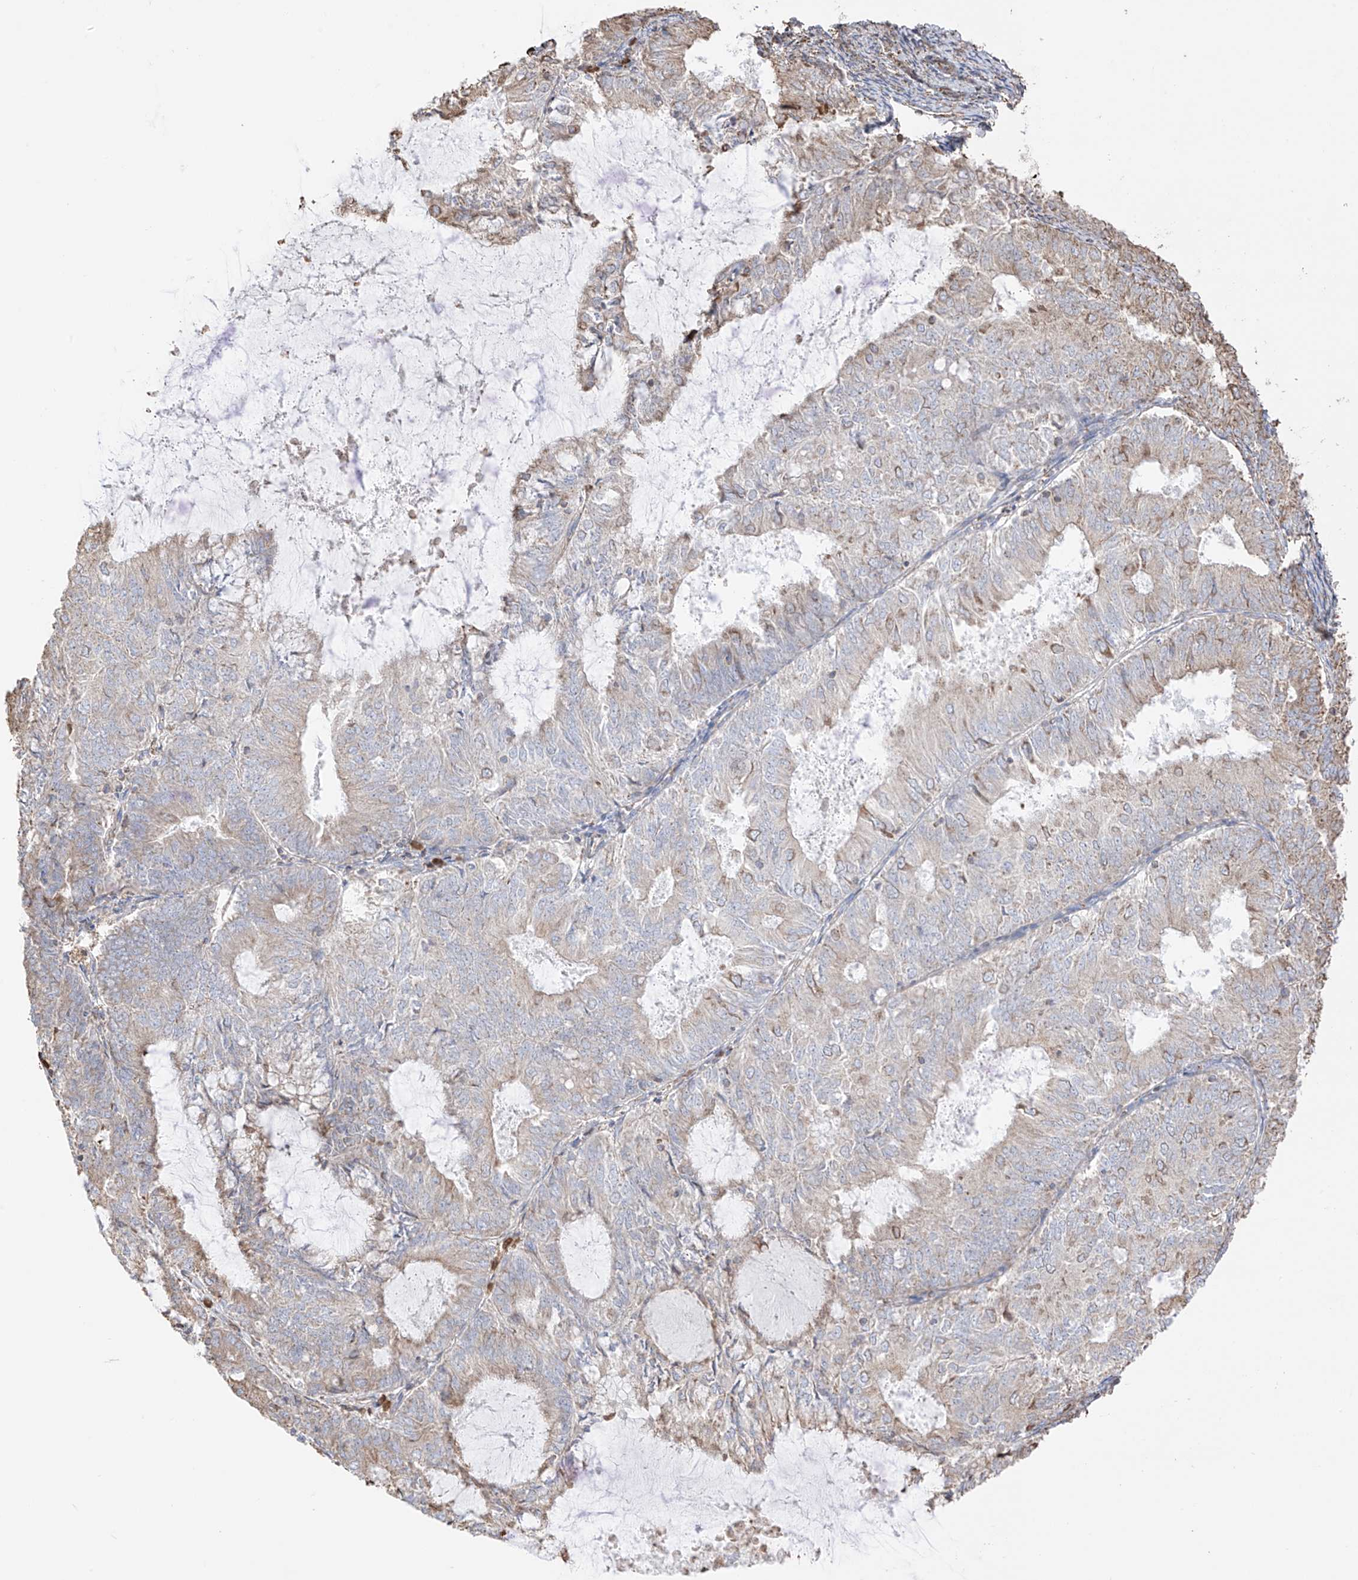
{"staining": {"intensity": "moderate", "quantity": "25%-75%", "location": "cytoplasmic/membranous"}, "tissue": "endometrial cancer", "cell_type": "Tumor cells", "image_type": "cancer", "snomed": [{"axis": "morphology", "description": "Adenocarcinoma, NOS"}, {"axis": "topography", "description": "Endometrium"}], "caption": "Immunohistochemistry photomicrograph of neoplastic tissue: endometrial cancer stained using immunohistochemistry demonstrates medium levels of moderate protein expression localized specifically in the cytoplasmic/membranous of tumor cells, appearing as a cytoplasmic/membranous brown color.", "gene": "XKR3", "patient": {"sex": "female", "age": 57}}